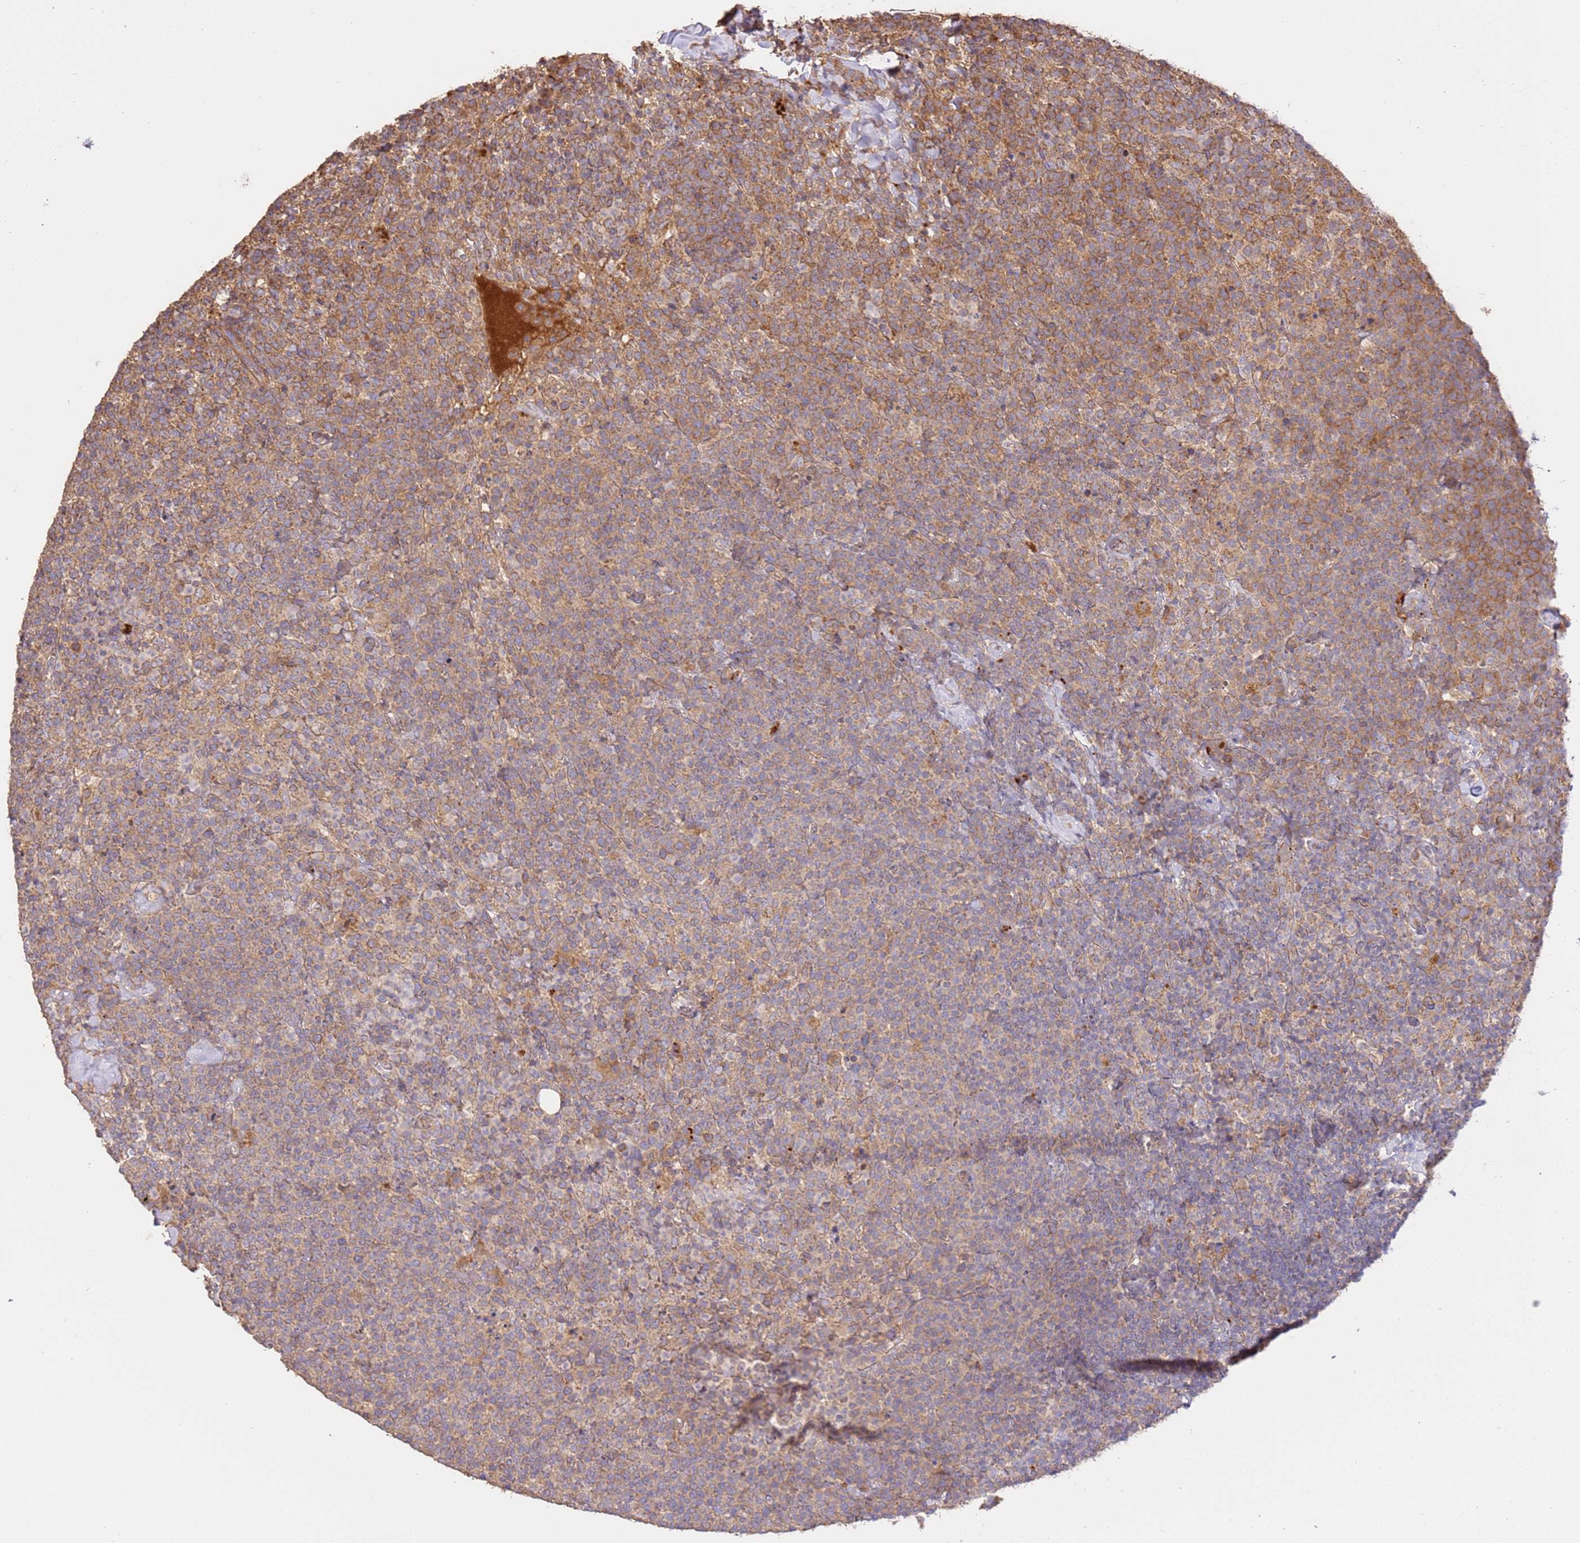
{"staining": {"intensity": "weak", "quantity": ">75%", "location": "cytoplasmic/membranous"}, "tissue": "lymphoma", "cell_type": "Tumor cells", "image_type": "cancer", "snomed": [{"axis": "morphology", "description": "Malignant lymphoma, non-Hodgkin's type, High grade"}, {"axis": "topography", "description": "Lymph node"}], "caption": "Immunohistochemical staining of human high-grade malignant lymphoma, non-Hodgkin's type demonstrates low levels of weak cytoplasmic/membranous staining in about >75% of tumor cells. Using DAB (3,3'-diaminobenzidine) (brown) and hematoxylin (blue) stains, captured at high magnification using brightfield microscopy.", "gene": "CEP55", "patient": {"sex": "male", "age": 61}}